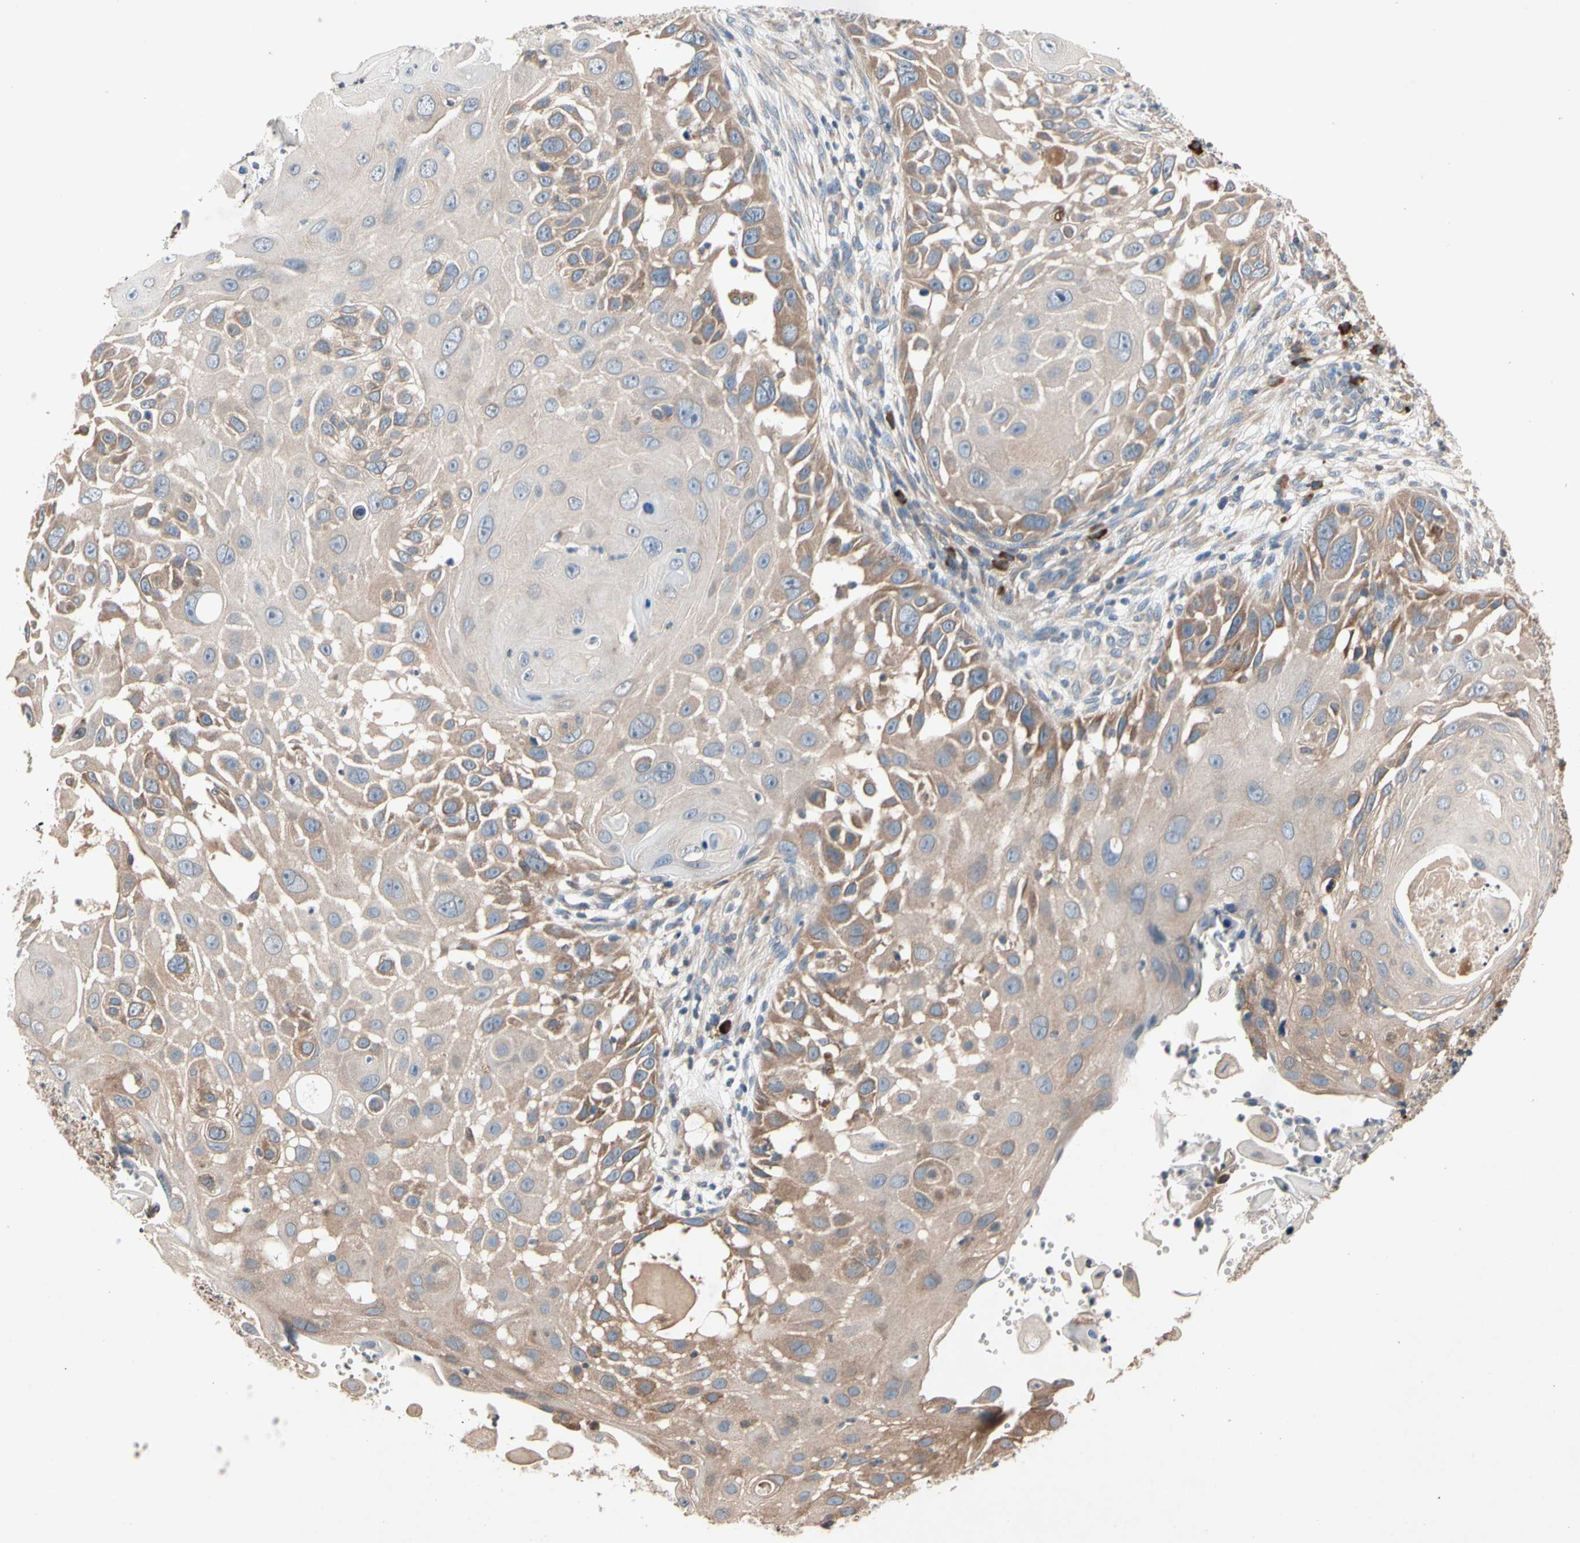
{"staining": {"intensity": "weak", "quantity": ">75%", "location": "cytoplasmic/membranous"}, "tissue": "skin cancer", "cell_type": "Tumor cells", "image_type": "cancer", "snomed": [{"axis": "morphology", "description": "Squamous cell carcinoma, NOS"}, {"axis": "topography", "description": "Skin"}], "caption": "Immunohistochemical staining of human skin cancer demonstrates low levels of weak cytoplasmic/membranous positivity in approximately >75% of tumor cells.", "gene": "PRDX4", "patient": {"sex": "female", "age": 44}}